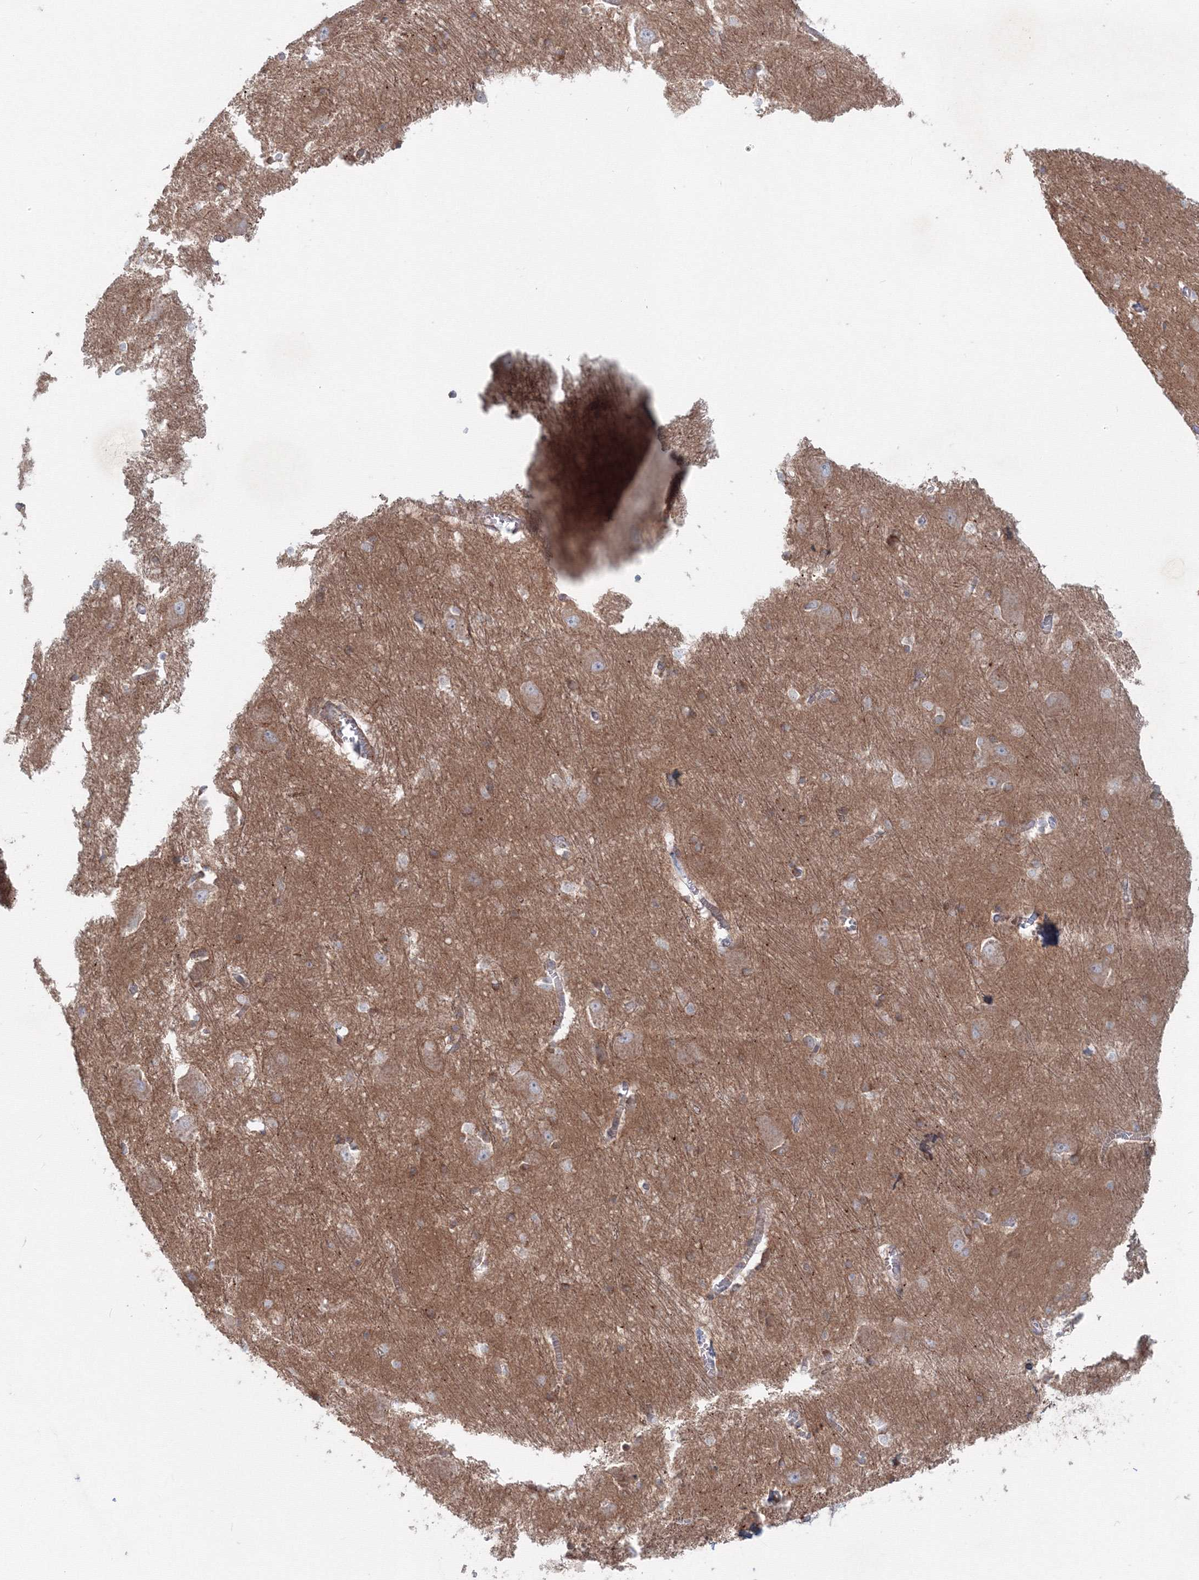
{"staining": {"intensity": "moderate", "quantity": "25%-75%", "location": "cytoplasmic/membranous"}, "tissue": "caudate", "cell_type": "Glial cells", "image_type": "normal", "snomed": [{"axis": "morphology", "description": "Normal tissue, NOS"}, {"axis": "topography", "description": "Lateral ventricle wall"}], "caption": "Immunohistochemical staining of normal human caudate demonstrates moderate cytoplasmic/membranous protein expression in about 25%-75% of glial cells.", "gene": "SH3PXD2A", "patient": {"sex": "male", "age": 37}}